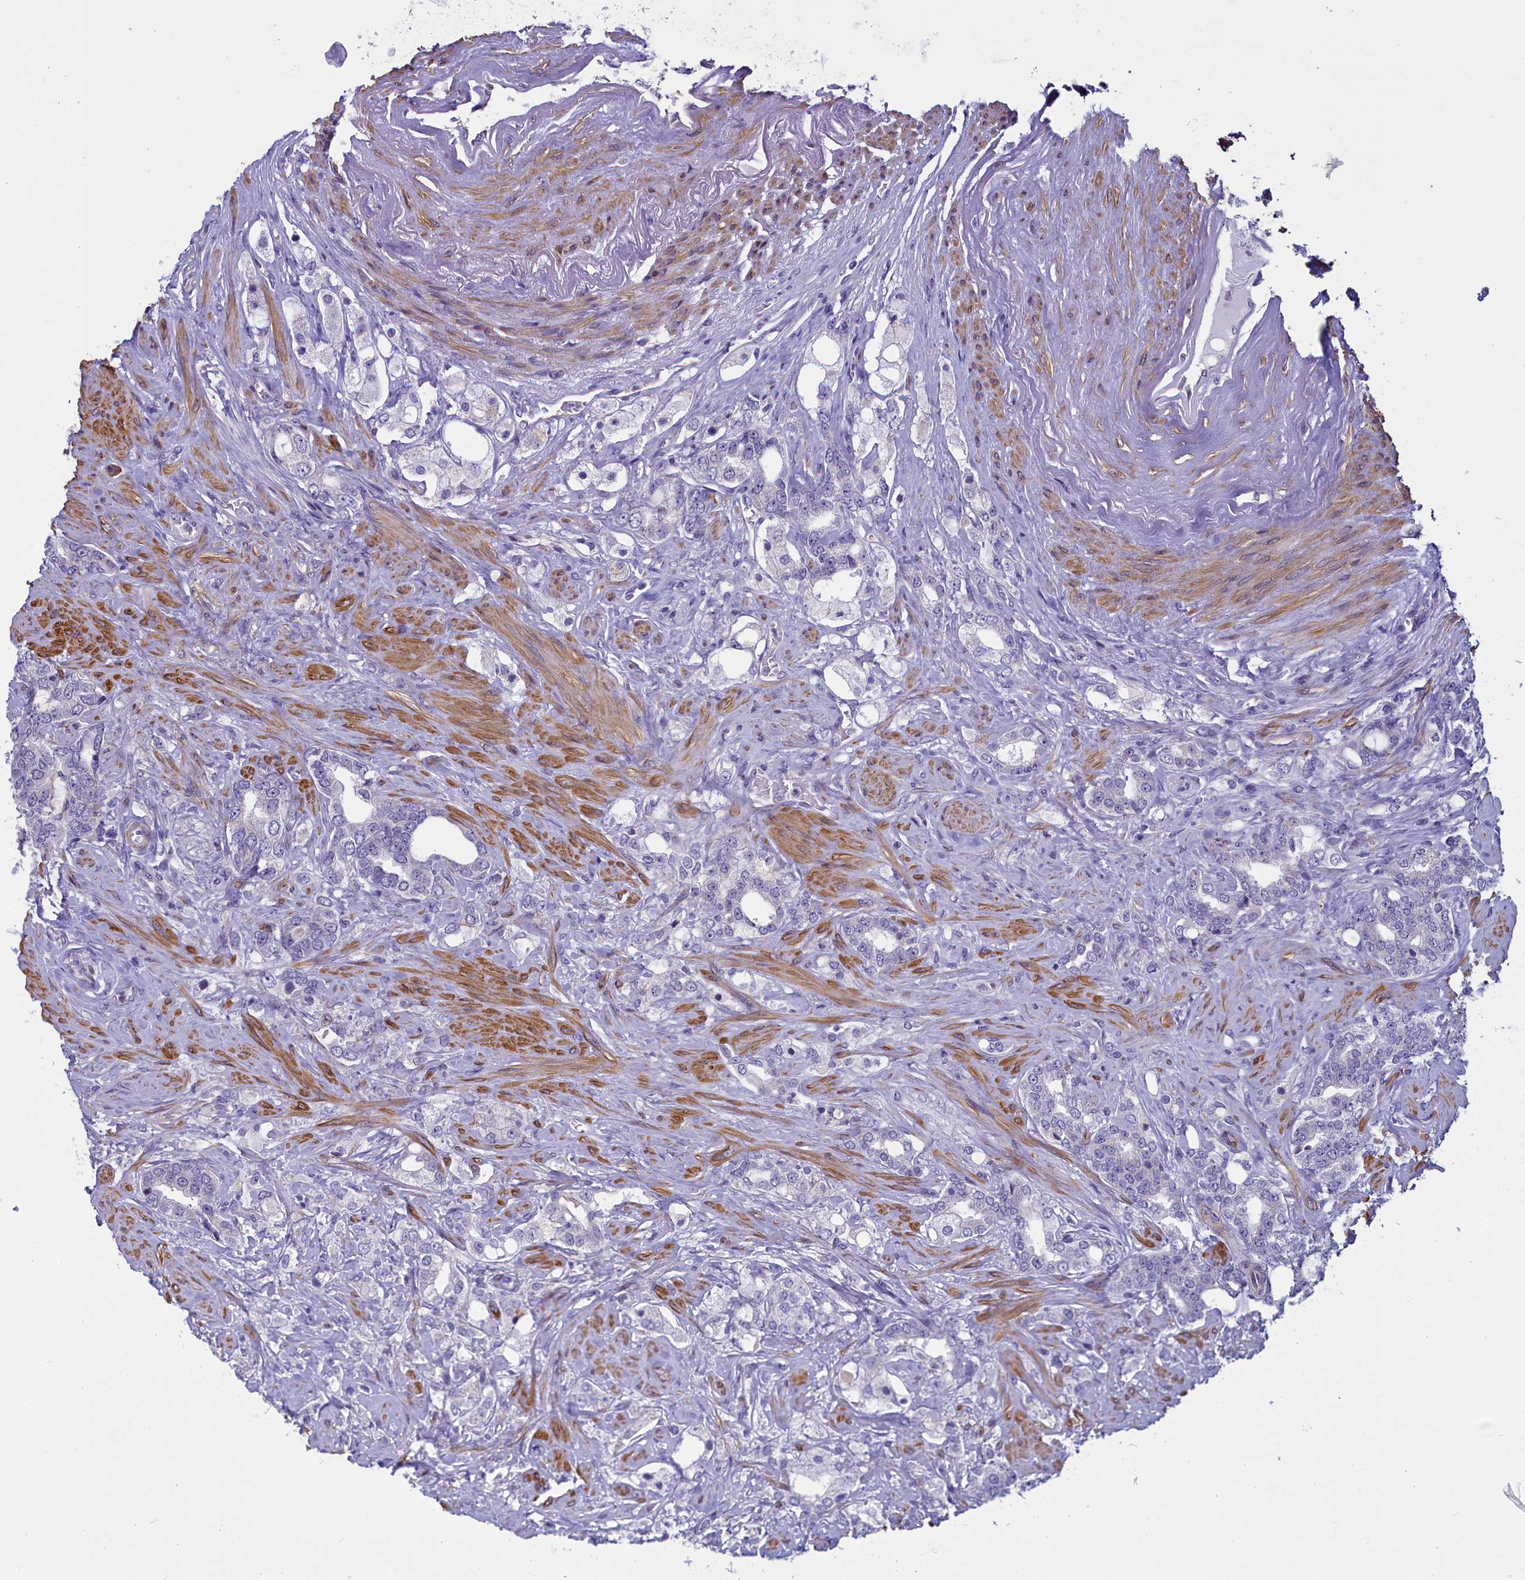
{"staining": {"intensity": "negative", "quantity": "none", "location": "none"}, "tissue": "prostate cancer", "cell_type": "Tumor cells", "image_type": "cancer", "snomed": [{"axis": "morphology", "description": "Adenocarcinoma, High grade"}, {"axis": "topography", "description": "Prostate"}], "caption": "High power microscopy image of an immunohistochemistry photomicrograph of prostate cancer, revealing no significant positivity in tumor cells.", "gene": "IGSF6", "patient": {"sex": "male", "age": 64}}